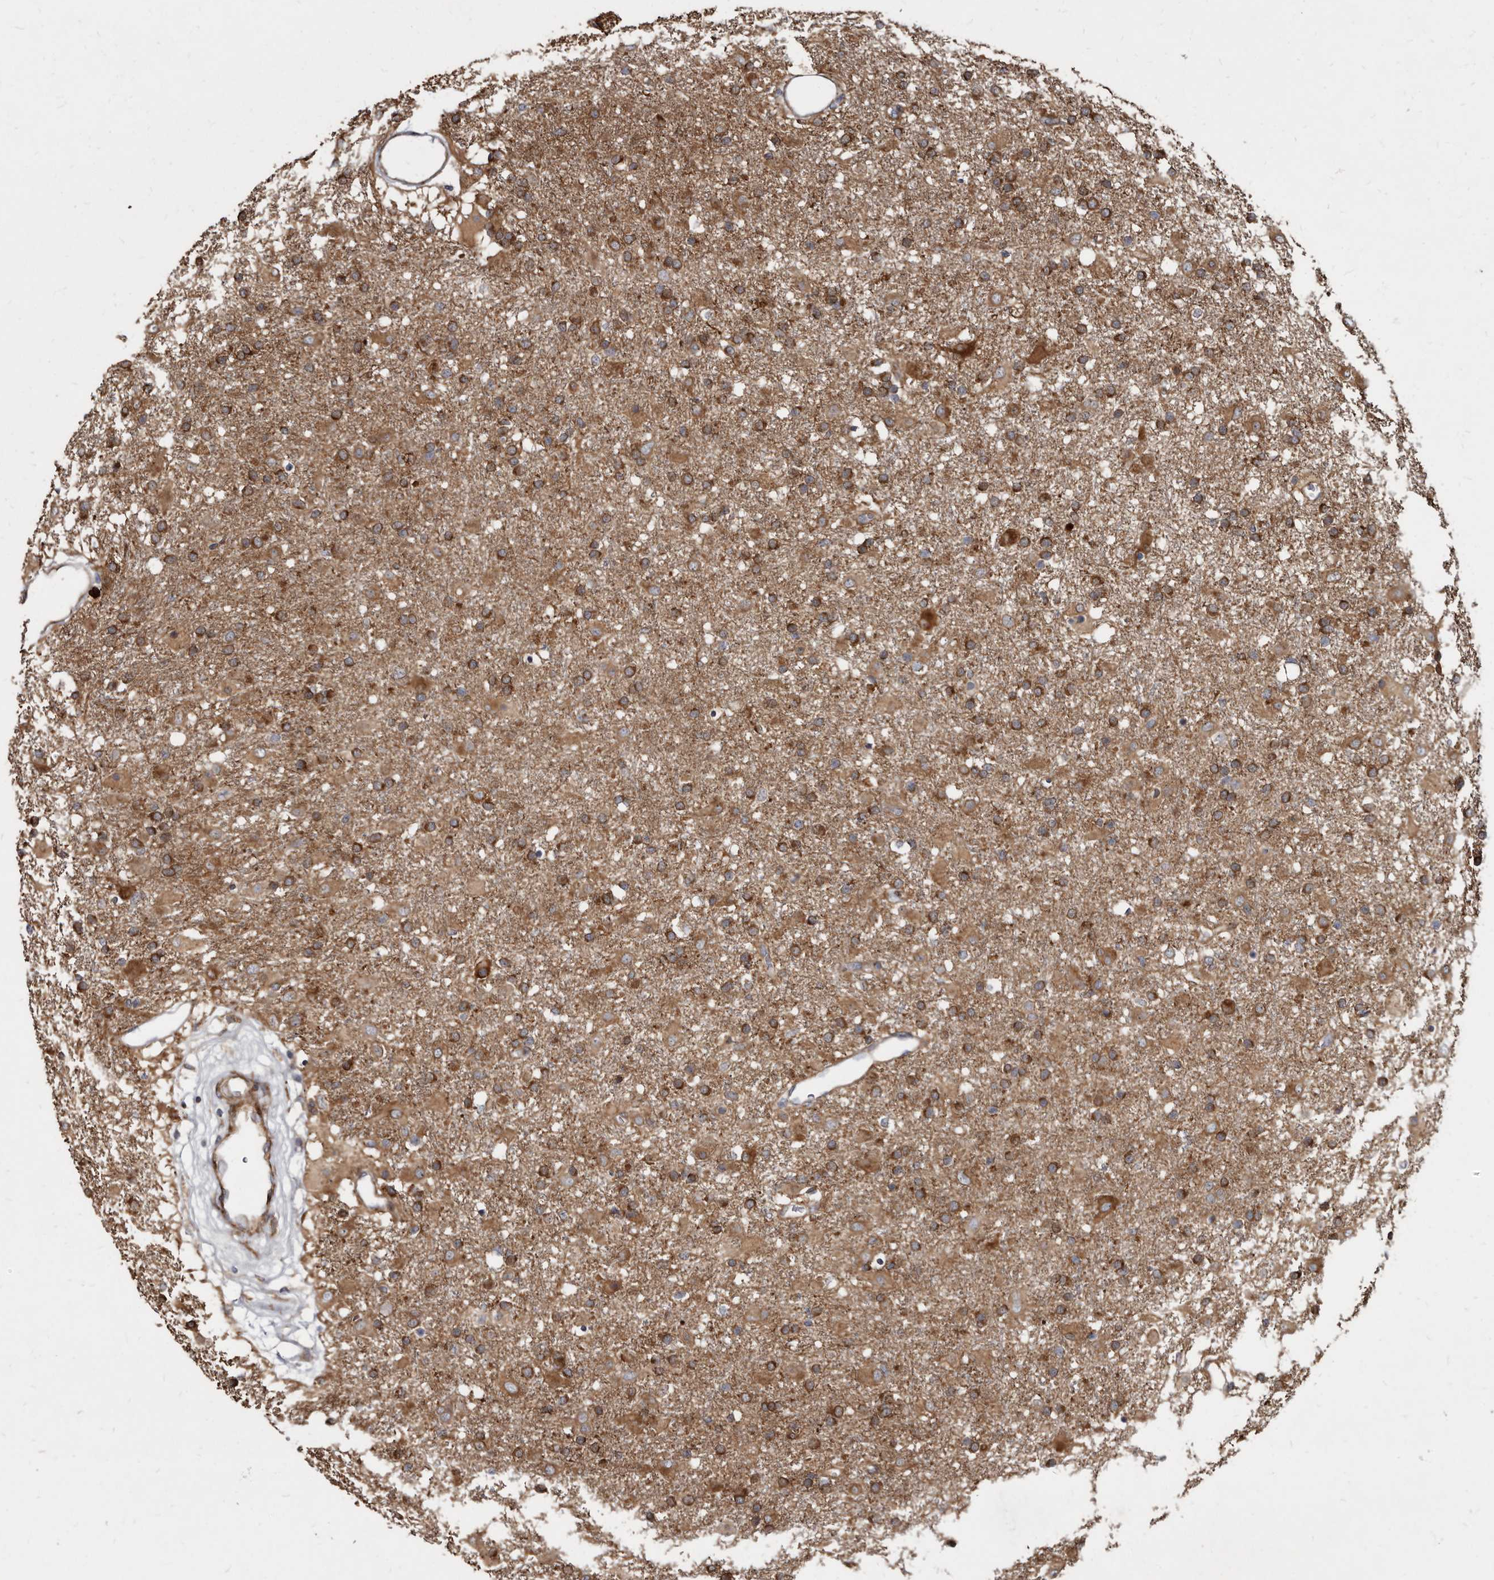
{"staining": {"intensity": "moderate", "quantity": "25%-75%", "location": "cytoplasmic/membranous"}, "tissue": "glioma", "cell_type": "Tumor cells", "image_type": "cancer", "snomed": [{"axis": "morphology", "description": "Glioma, malignant, Low grade"}, {"axis": "topography", "description": "Brain"}], "caption": "A photomicrograph of glioma stained for a protein reveals moderate cytoplasmic/membranous brown staining in tumor cells. (IHC, brightfield microscopy, high magnification).", "gene": "KCTD20", "patient": {"sex": "male", "age": 65}}